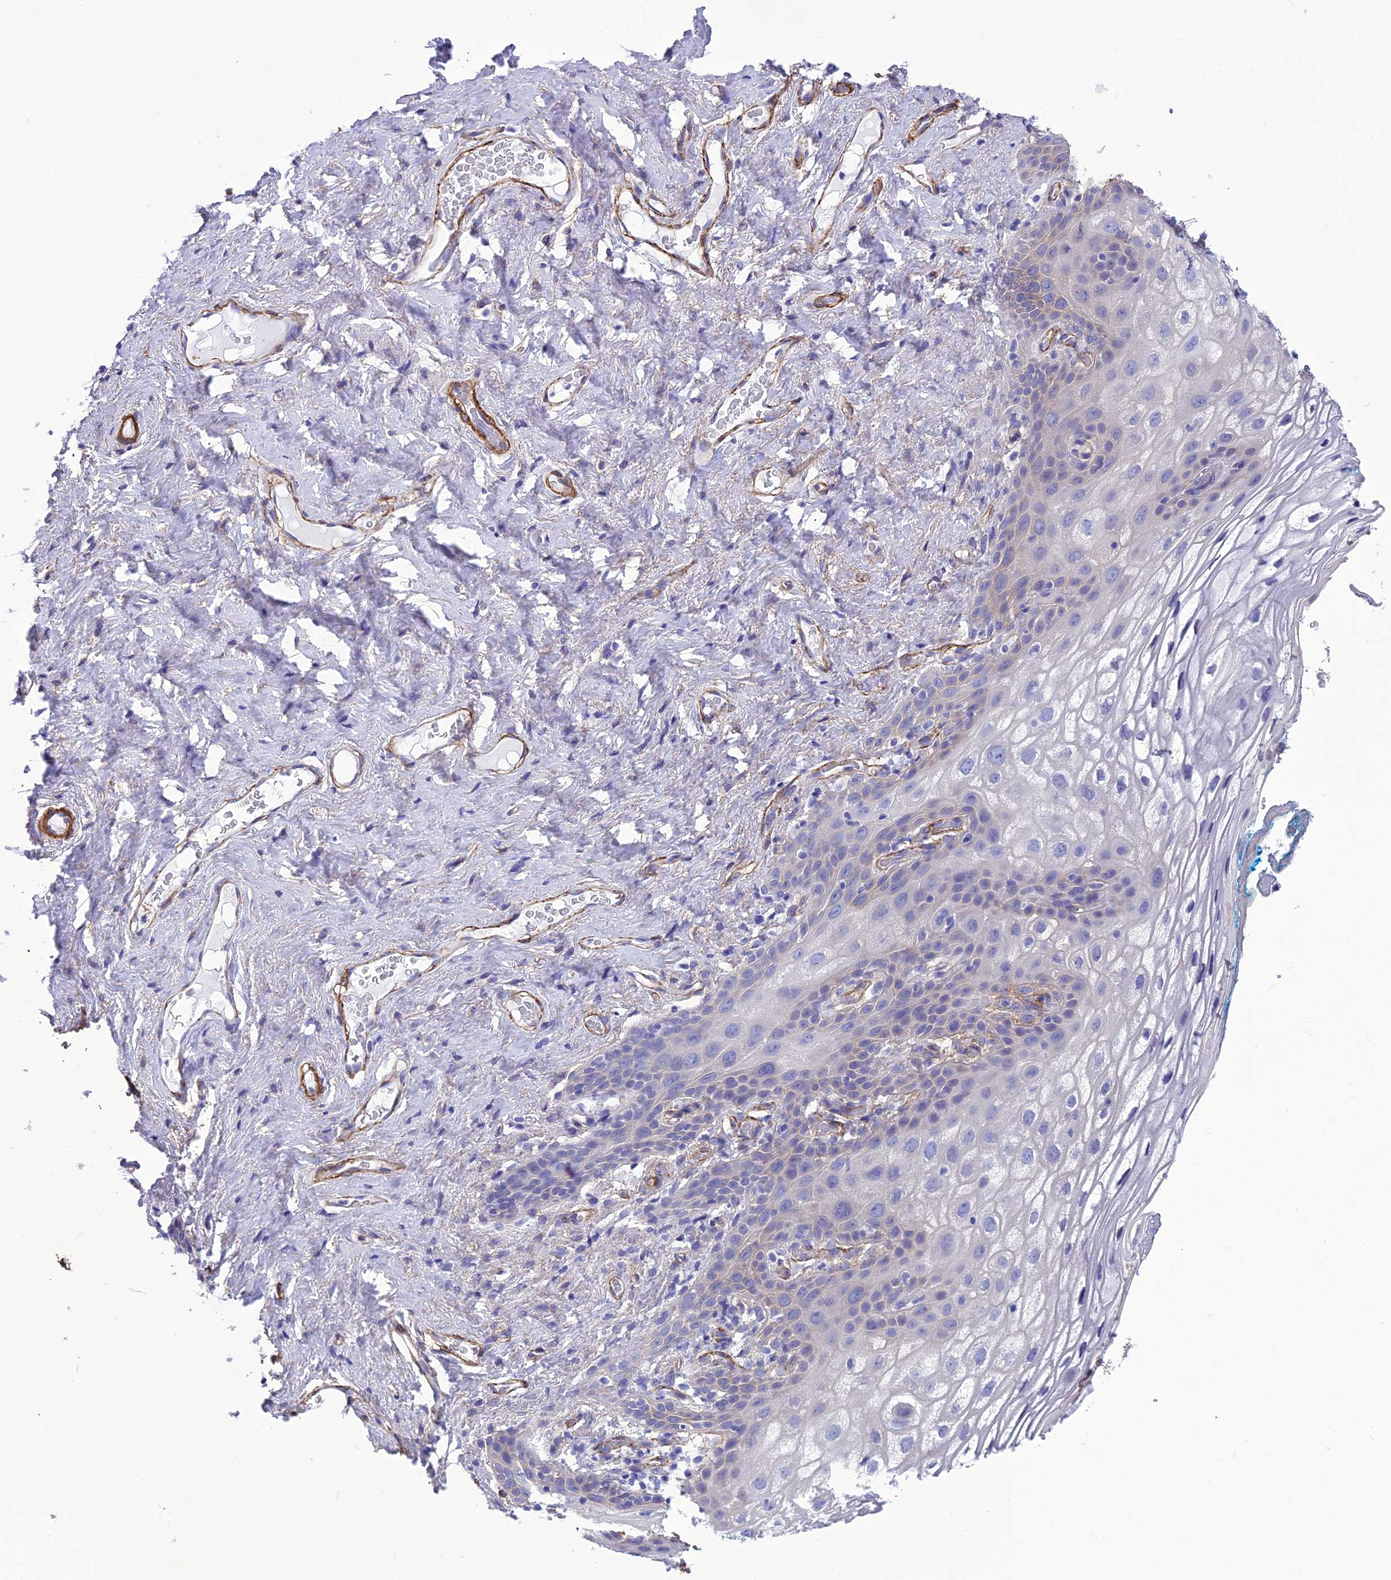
{"staining": {"intensity": "negative", "quantity": "none", "location": "none"}, "tissue": "vagina", "cell_type": "Squamous epithelial cells", "image_type": "normal", "snomed": [{"axis": "morphology", "description": "Normal tissue, NOS"}, {"axis": "topography", "description": "Vagina"}], "caption": "Squamous epithelial cells are negative for brown protein staining in unremarkable vagina. (Immunohistochemistry (ihc), brightfield microscopy, high magnification).", "gene": "NKD1", "patient": {"sex": "female", "age": 68}}